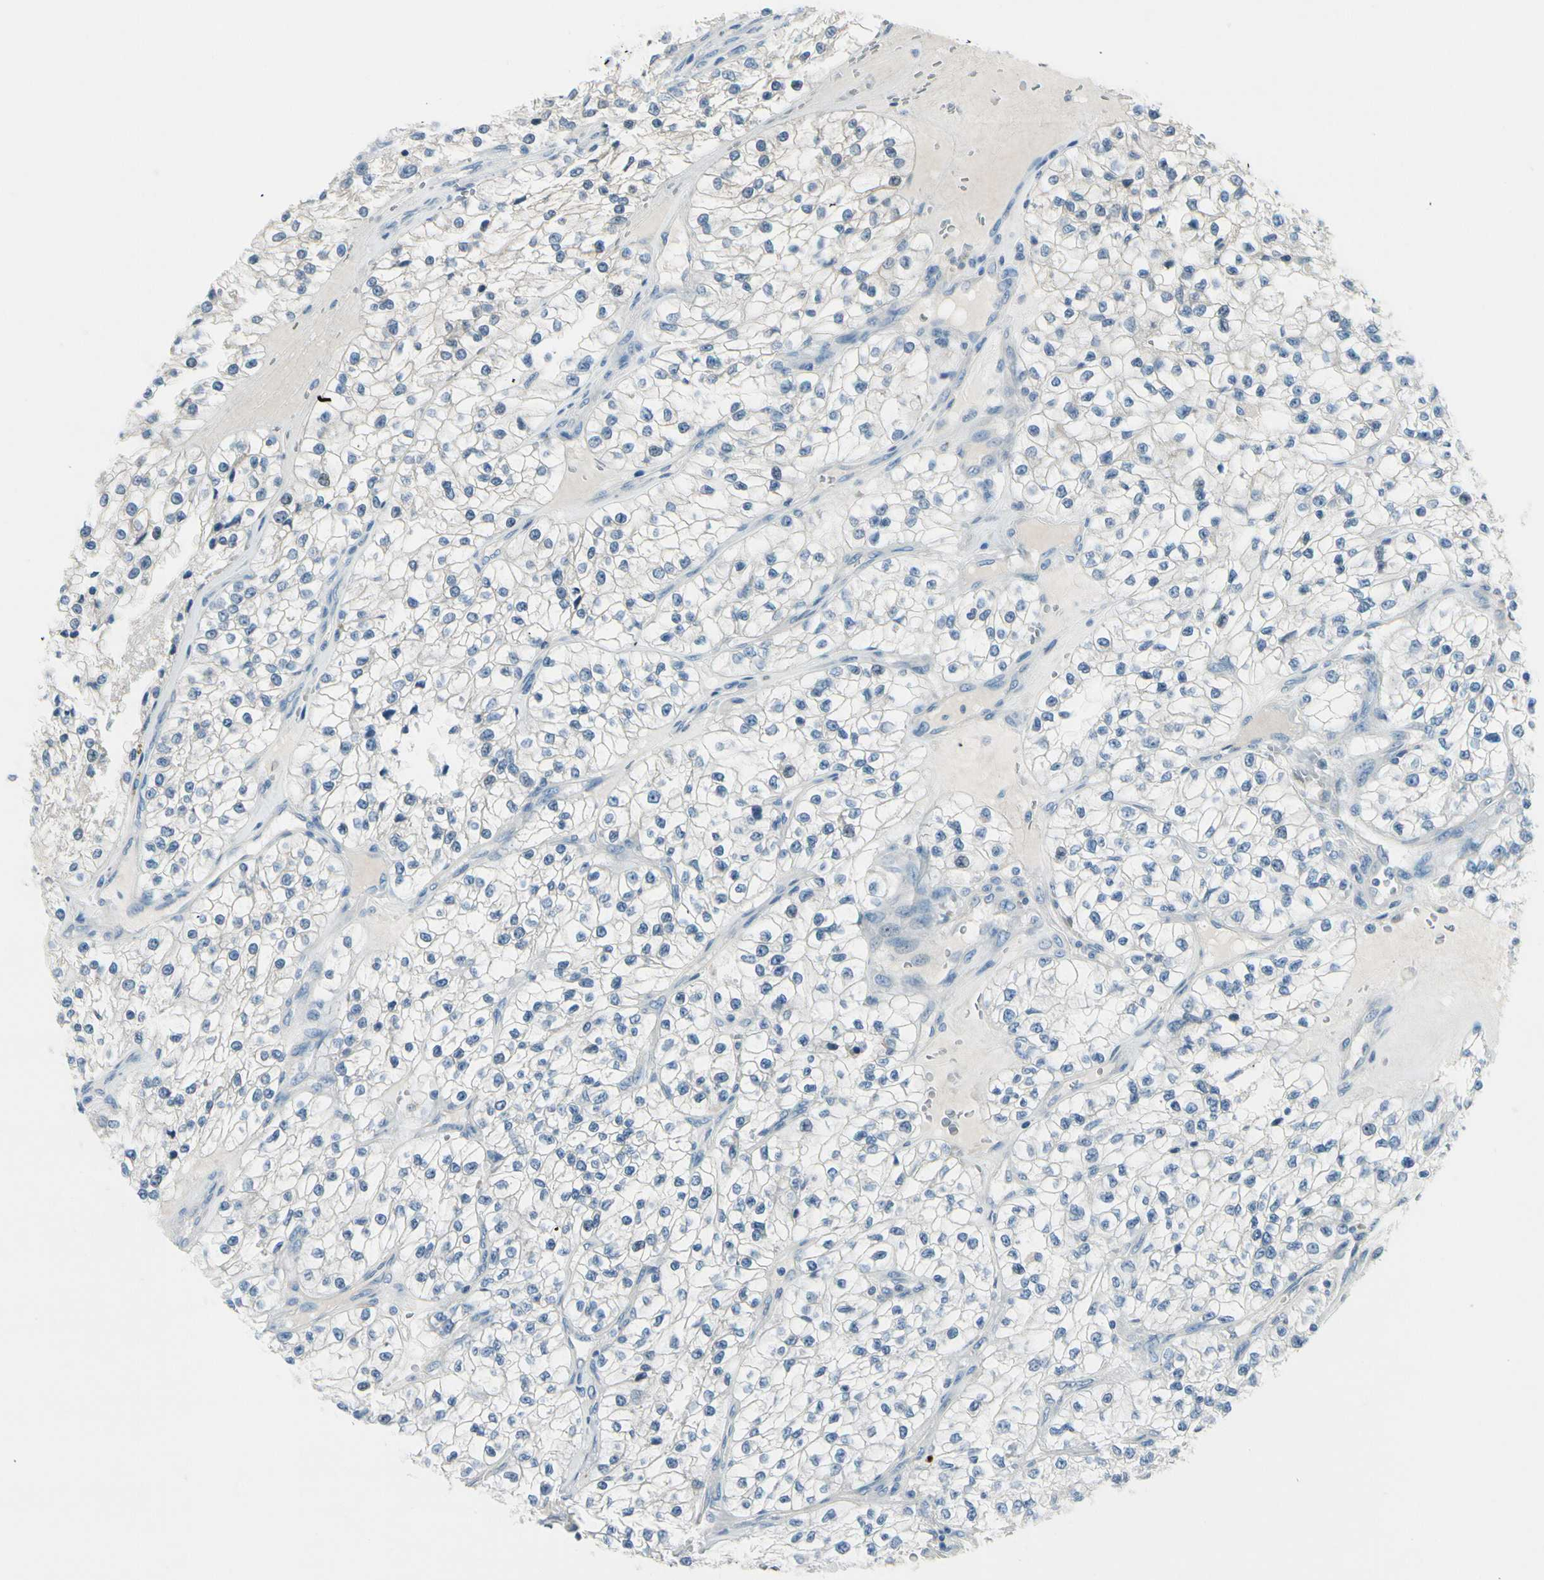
{"staining": {"intensity": "weak", "quantity": "<25%", "location": "cytoplasmic/membranous"}, "tissue": "renal cancer", "cell_type": "Tumor cells", "image_type": "cancer", "snomed": [{"axis": "morphology", "description": "Adenocarcinoma, NOS"}, {"axis": "topography", "description": "Kidney"}], "caption": "Tumor cells are negative for protein expression in human renal cancer (adenocarcinoma).", "gene": "PEBP1", "patient": {"sex": "female", "age": 57}}